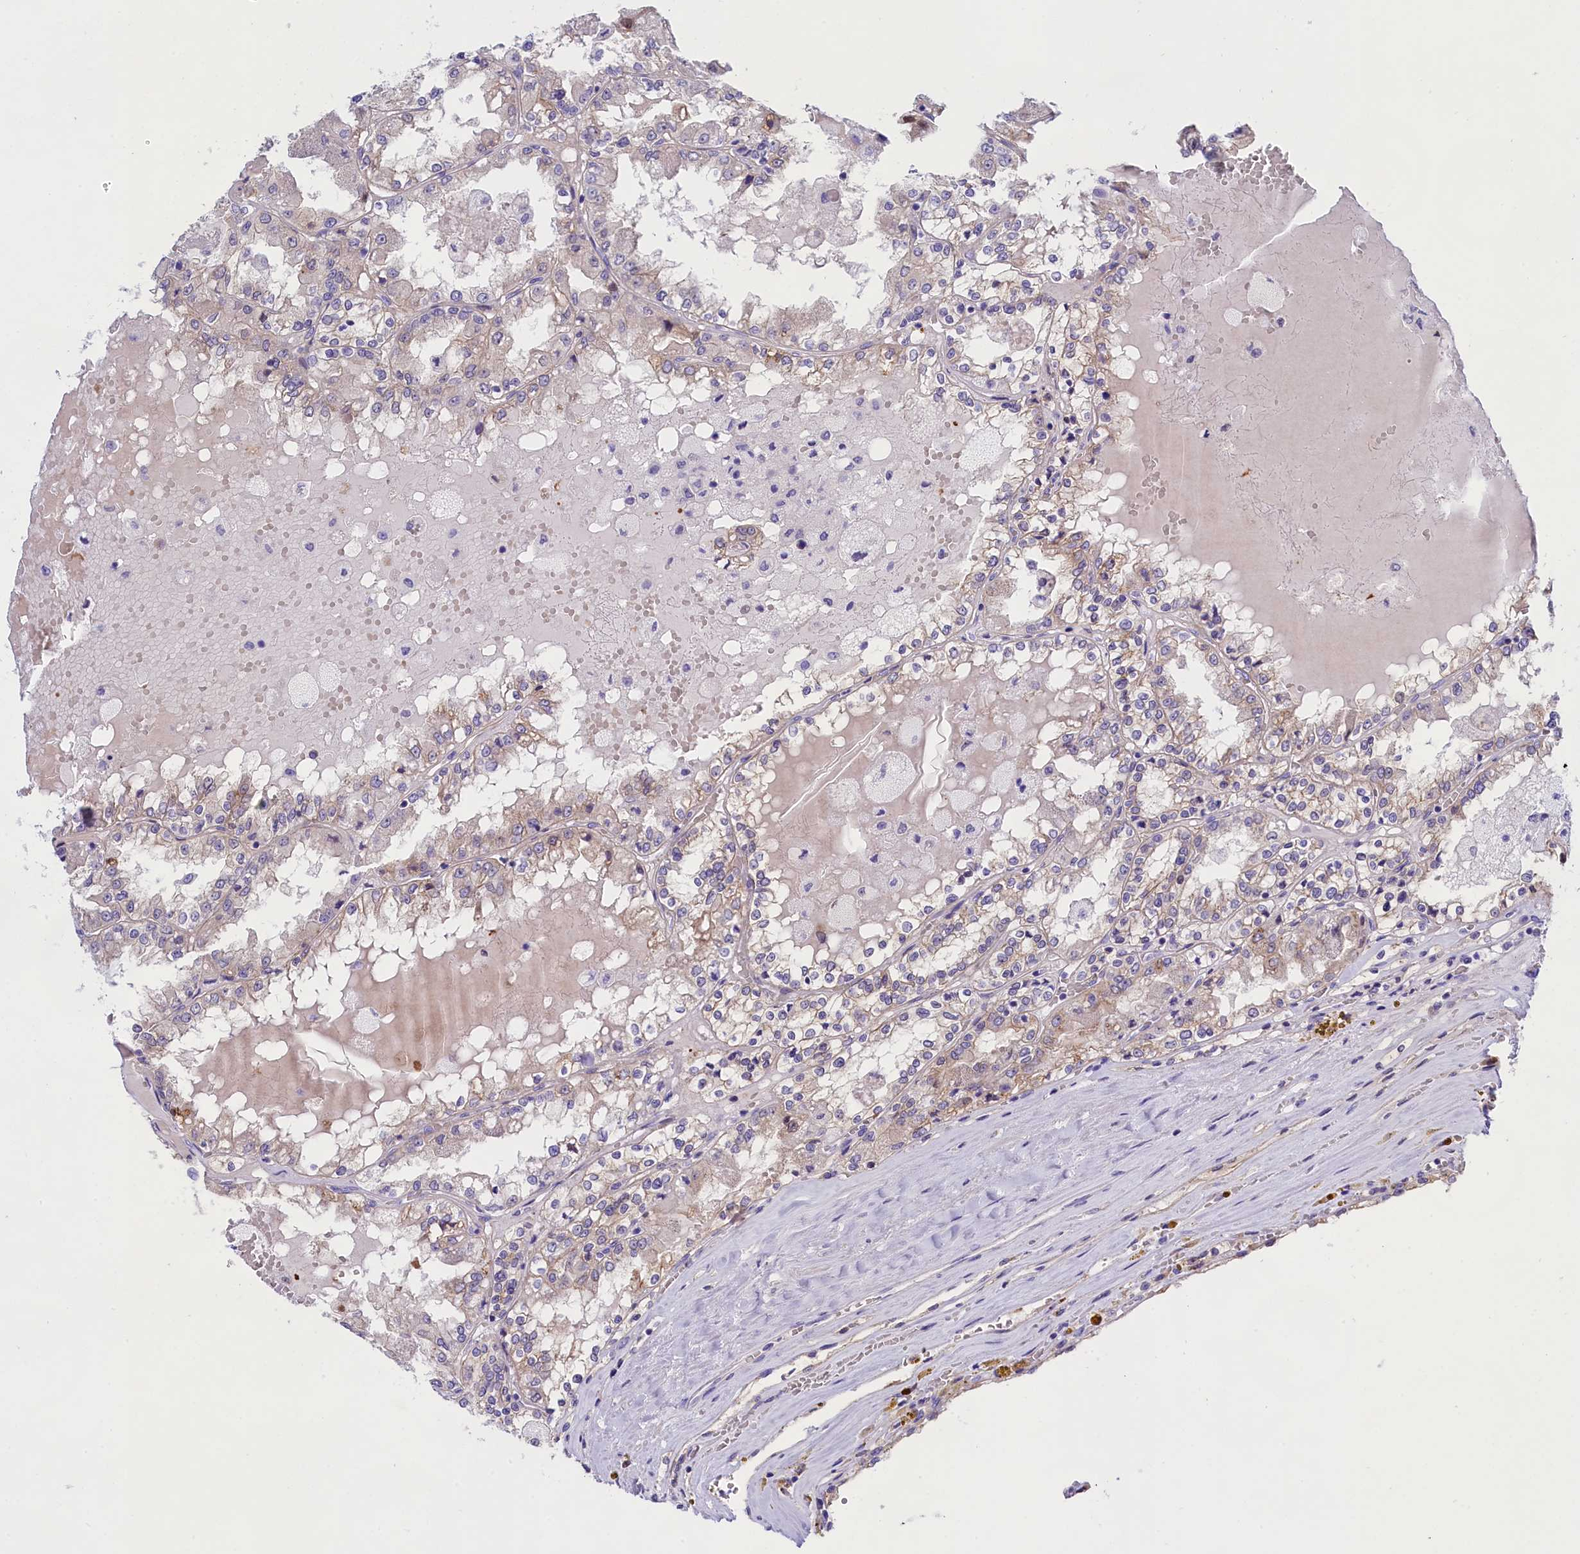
{"staining": {"intensity": "weak", "quantity": "<25%", "location": "cytoplasmic/membranous"}, "tissue": "renal cancer", "cell_type": "Tumor cells", "image_type": "cancer", "snomed": [{"axis": "morphology", "description": "Adenocarcinoma, NOS"}, {"axis": "topography", "description": "Kidney"}], "caption": "Immunohistochemistry histopathology image of neoplastic tissue: human adenocarcinoma (renal) stained with DAB (3,3'-diaminobenzidine) reveals no significant protein positivity in tumor cells.", "gene": "PPP1R13L", "patient": {"sex": "female", "age": 56}}